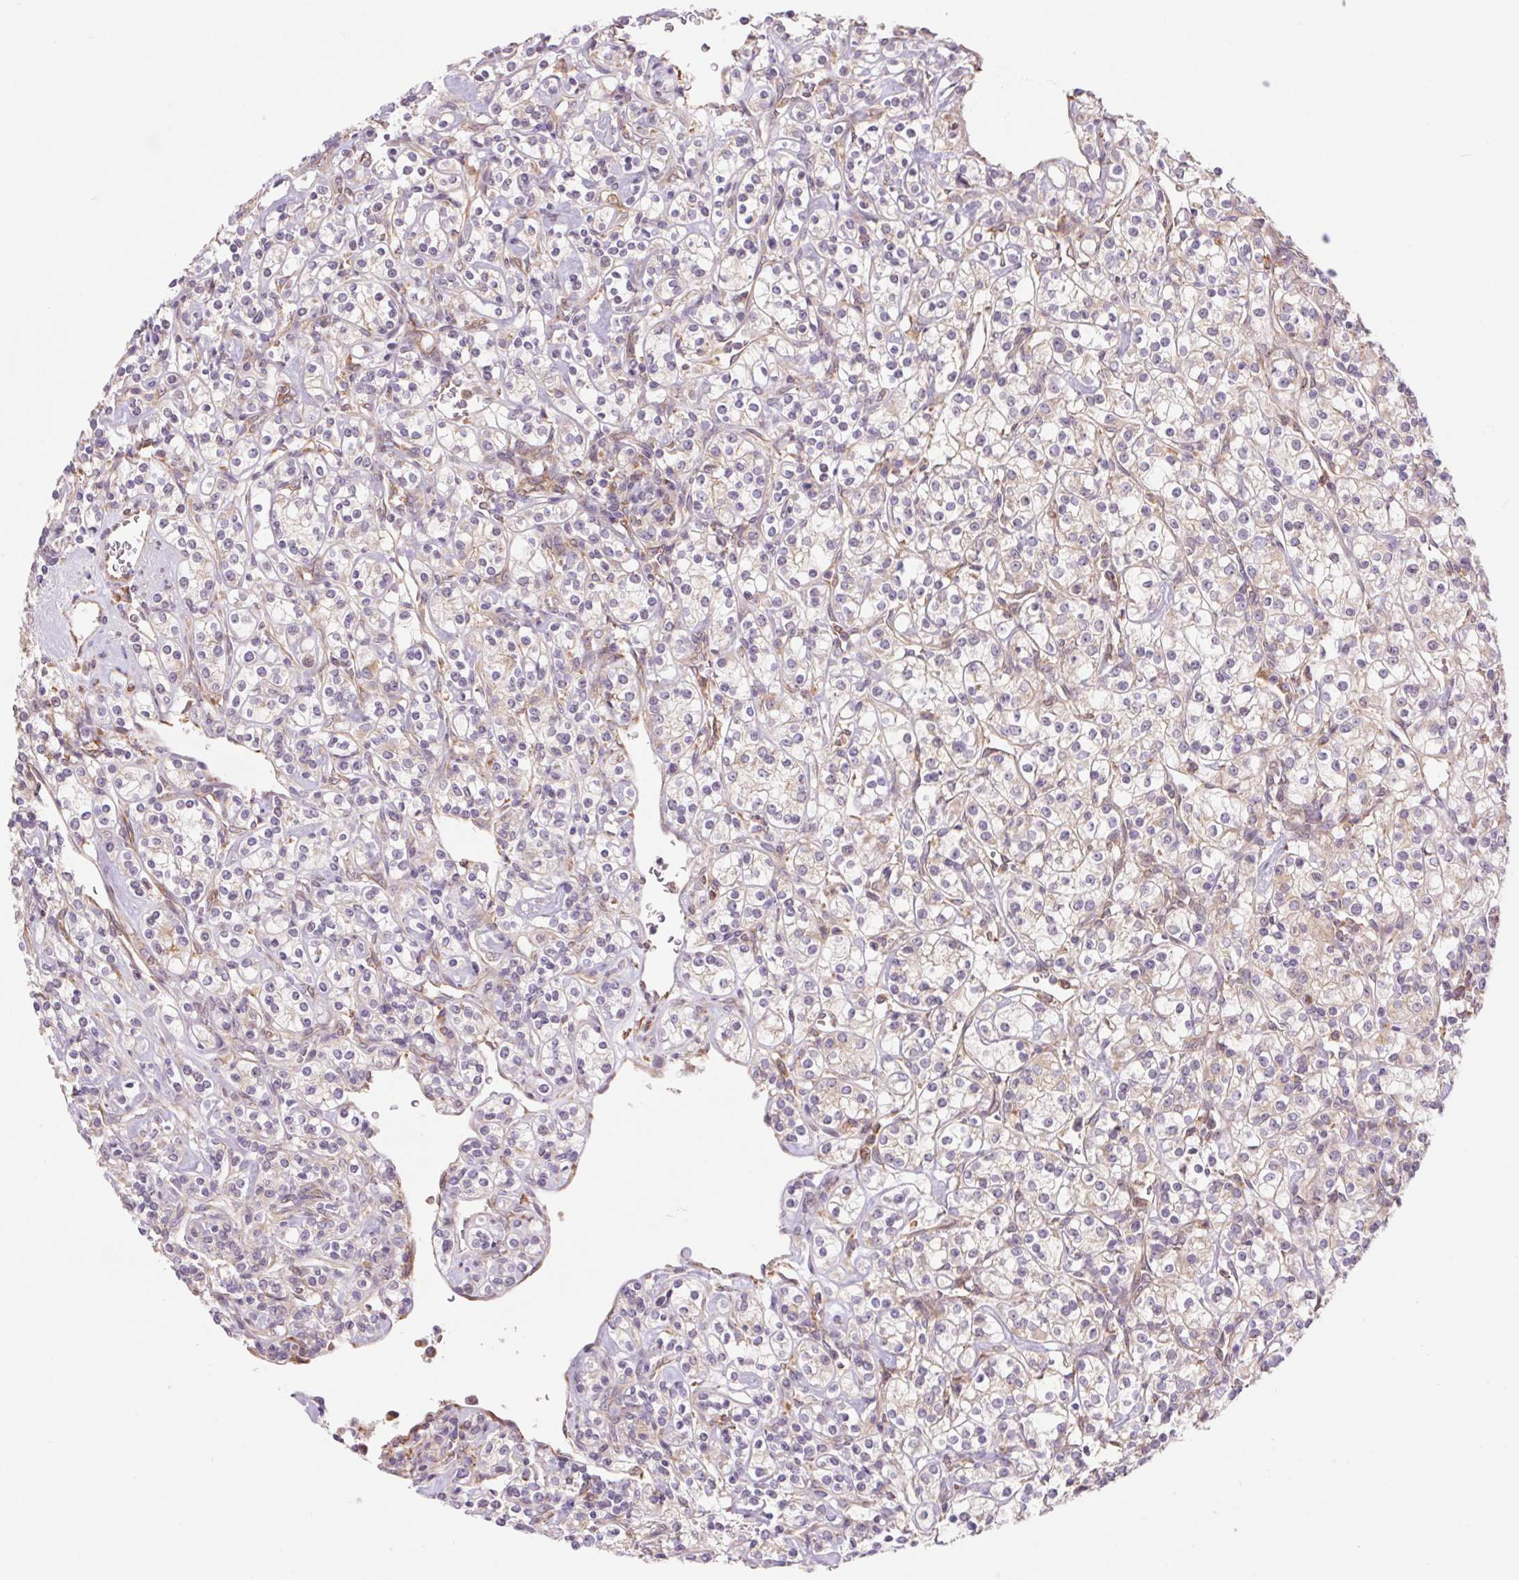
{"staining": {"intensity": "weak", "quantity": "<25%", "location": "cytoplasmic/membranous"}, "tissue": "renal cancer", "cell_type": "Tumor cells", "image_type": "cancer", "snomed": [{"axis": "morphology", "description": "Adenocarcinoma, NOS"}, {"axis": "topography", "description": "Kidney"}], "caption": "Micrograph shows no protein staining in tumor cells of renal adenocarcinoma tissue. (Immunohistochemistry, brightfield microscopy, high magnification).", "gene": "KLHL20", "patient": {"sex": "male", "age": 77}}